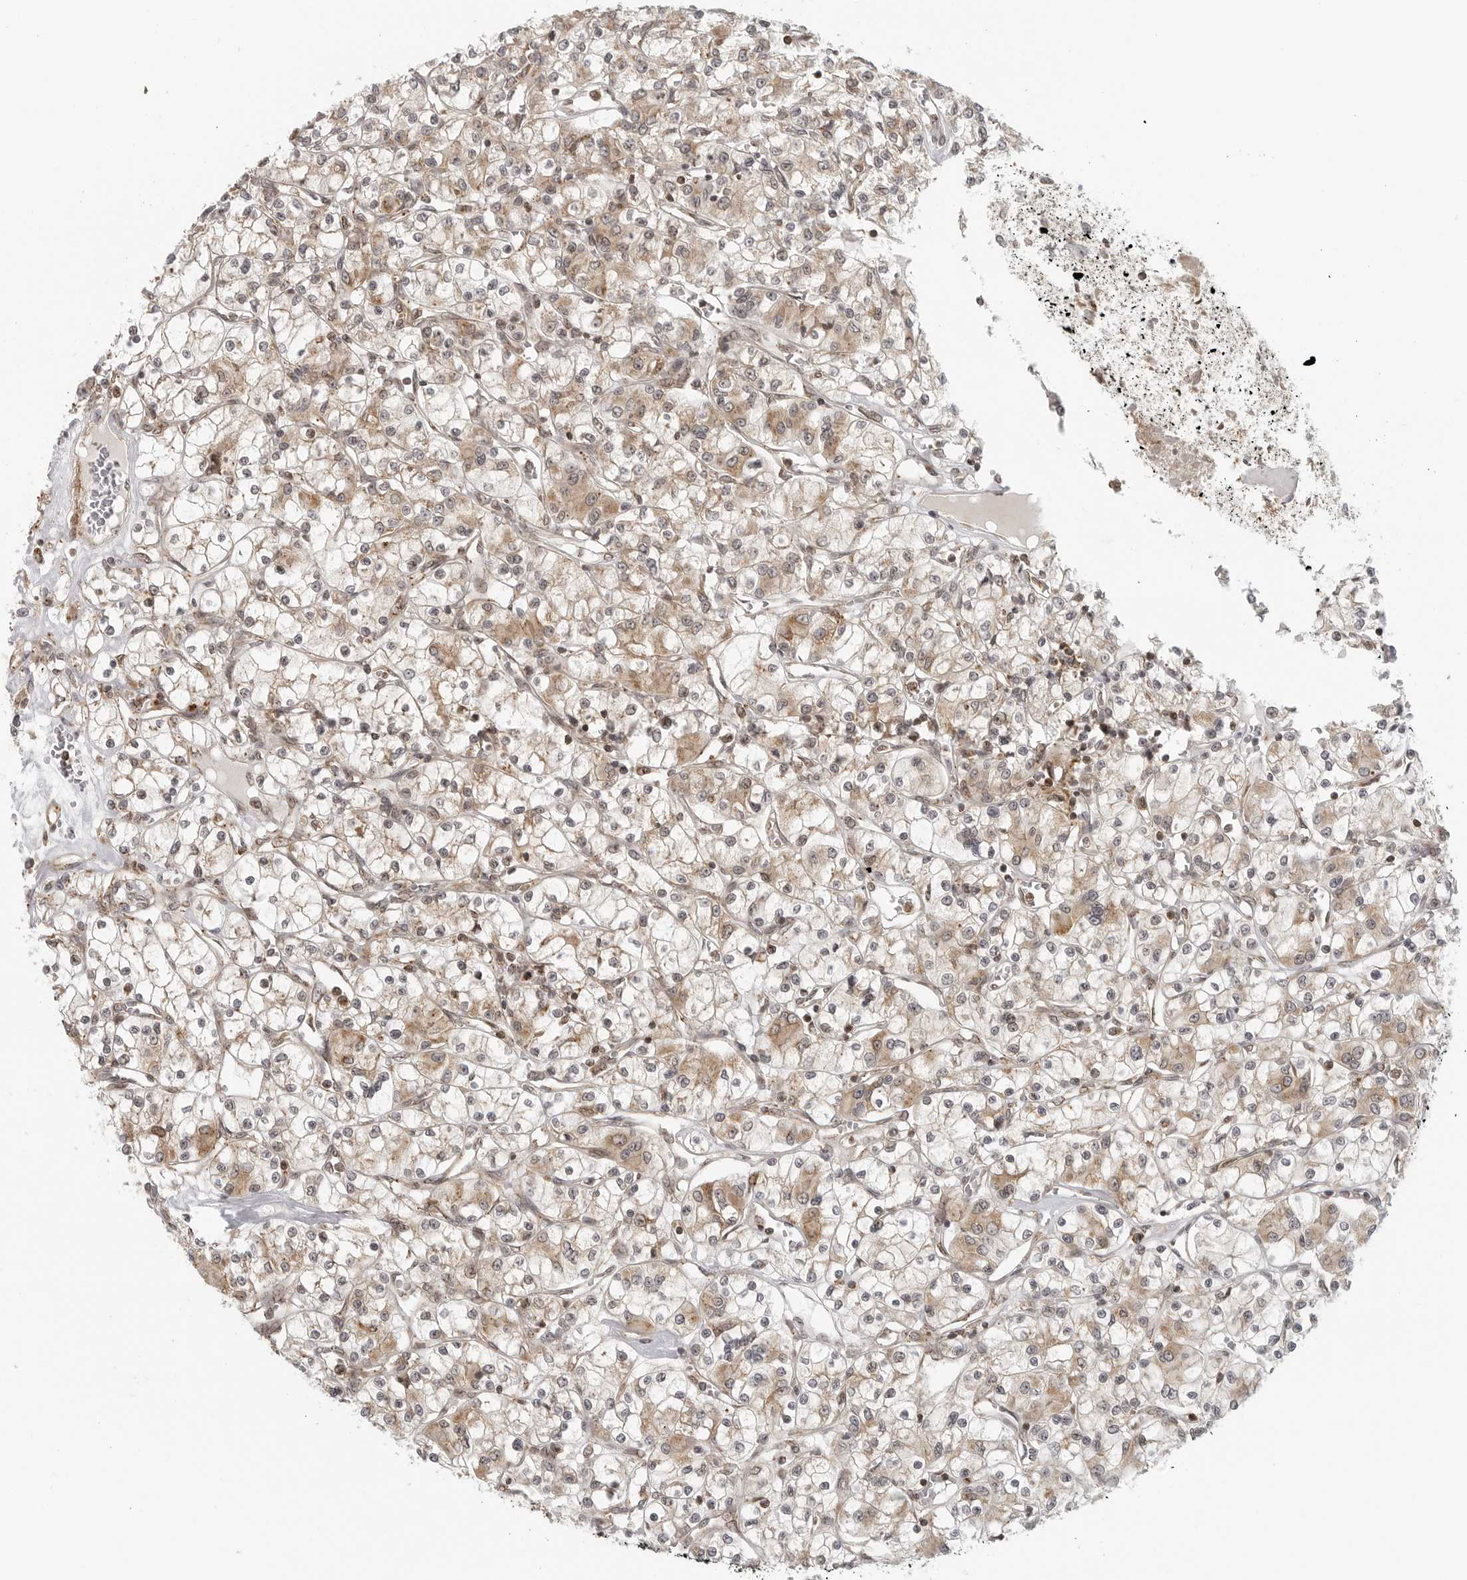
{"staining": {"intensity": "weak", "quantity": "25%-75%", "location": "cytoplasmic/membranous"}, "tissue": "renal cancer", "cell_type": "Tumor cells", "image_type": "cancer", "snomed": [{"axis": "morphology", "description": "Adenocarcinoma, NOS"}, {"axis": "topography", "description": "Kidney"}], "caption": "Adenocarcinoma (renal) stained with immunohistochemistry displays weak cytoplasmic/membranous positivity in about 25%-75% of tumor cells. (brown staining indicates protein expression, while blue staining denotes nuclei).", "gene": "COPA", "patient": {"sex": "female", "age": 59}}